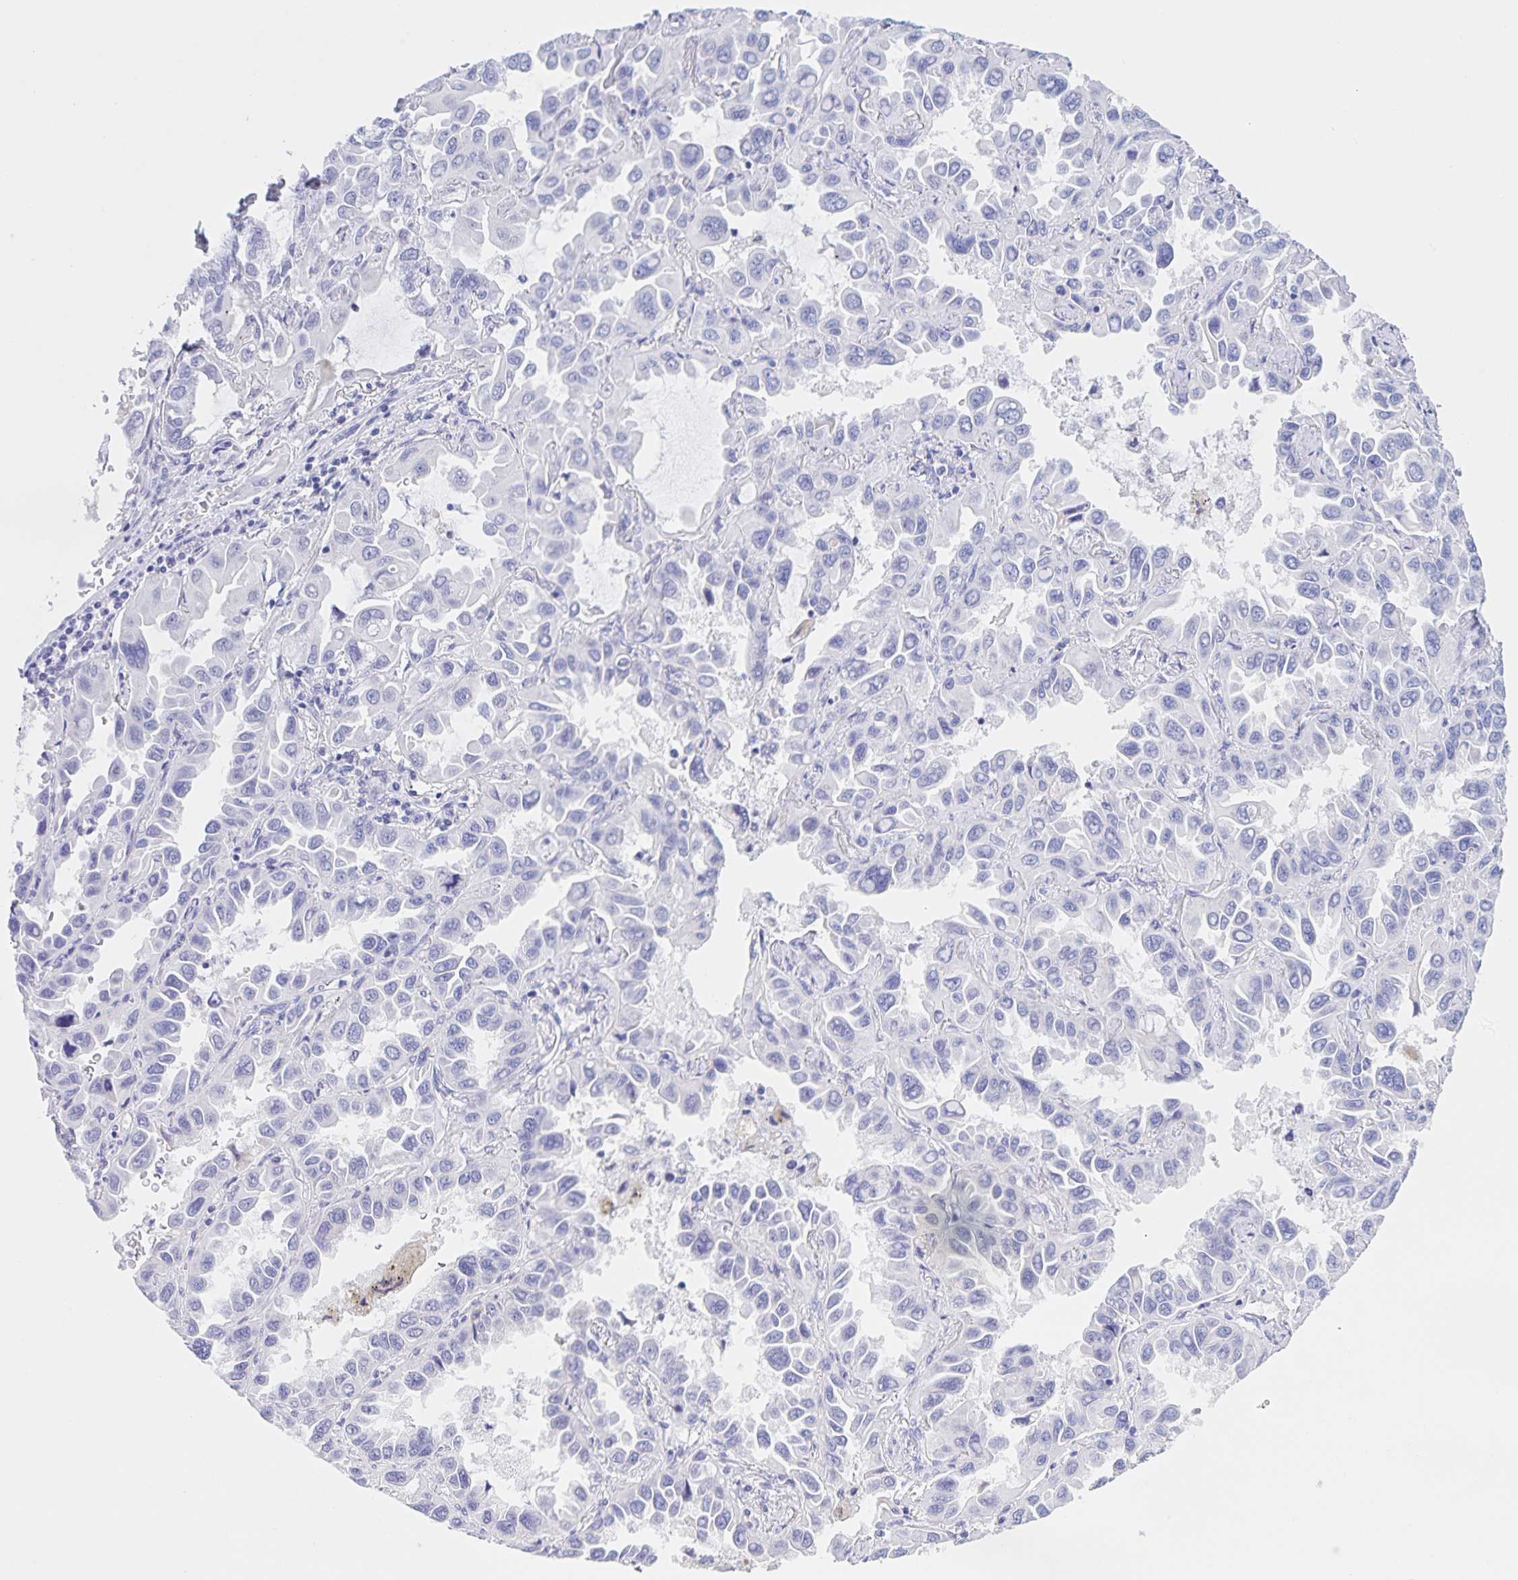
{"staining": {"intensity": "negative", "quantity": "none", "location": "none"}, "tissue": "lung cancer", "cell_type": "Tumor cells", "image_type": "cancer", "snomed": [{"axis": "morphology", "description": "Adenocarcinoma, NOS"}, {"axis": "topography", "description": "Lung"}], "caption": "A high-resolution photomicrograph shows immunohistochemistry staining of lung cancer, which demonstrates no significant expression in tumor cells.", "gene": "CATSPER4", "patient": {"sex": "male", "age": 64}}